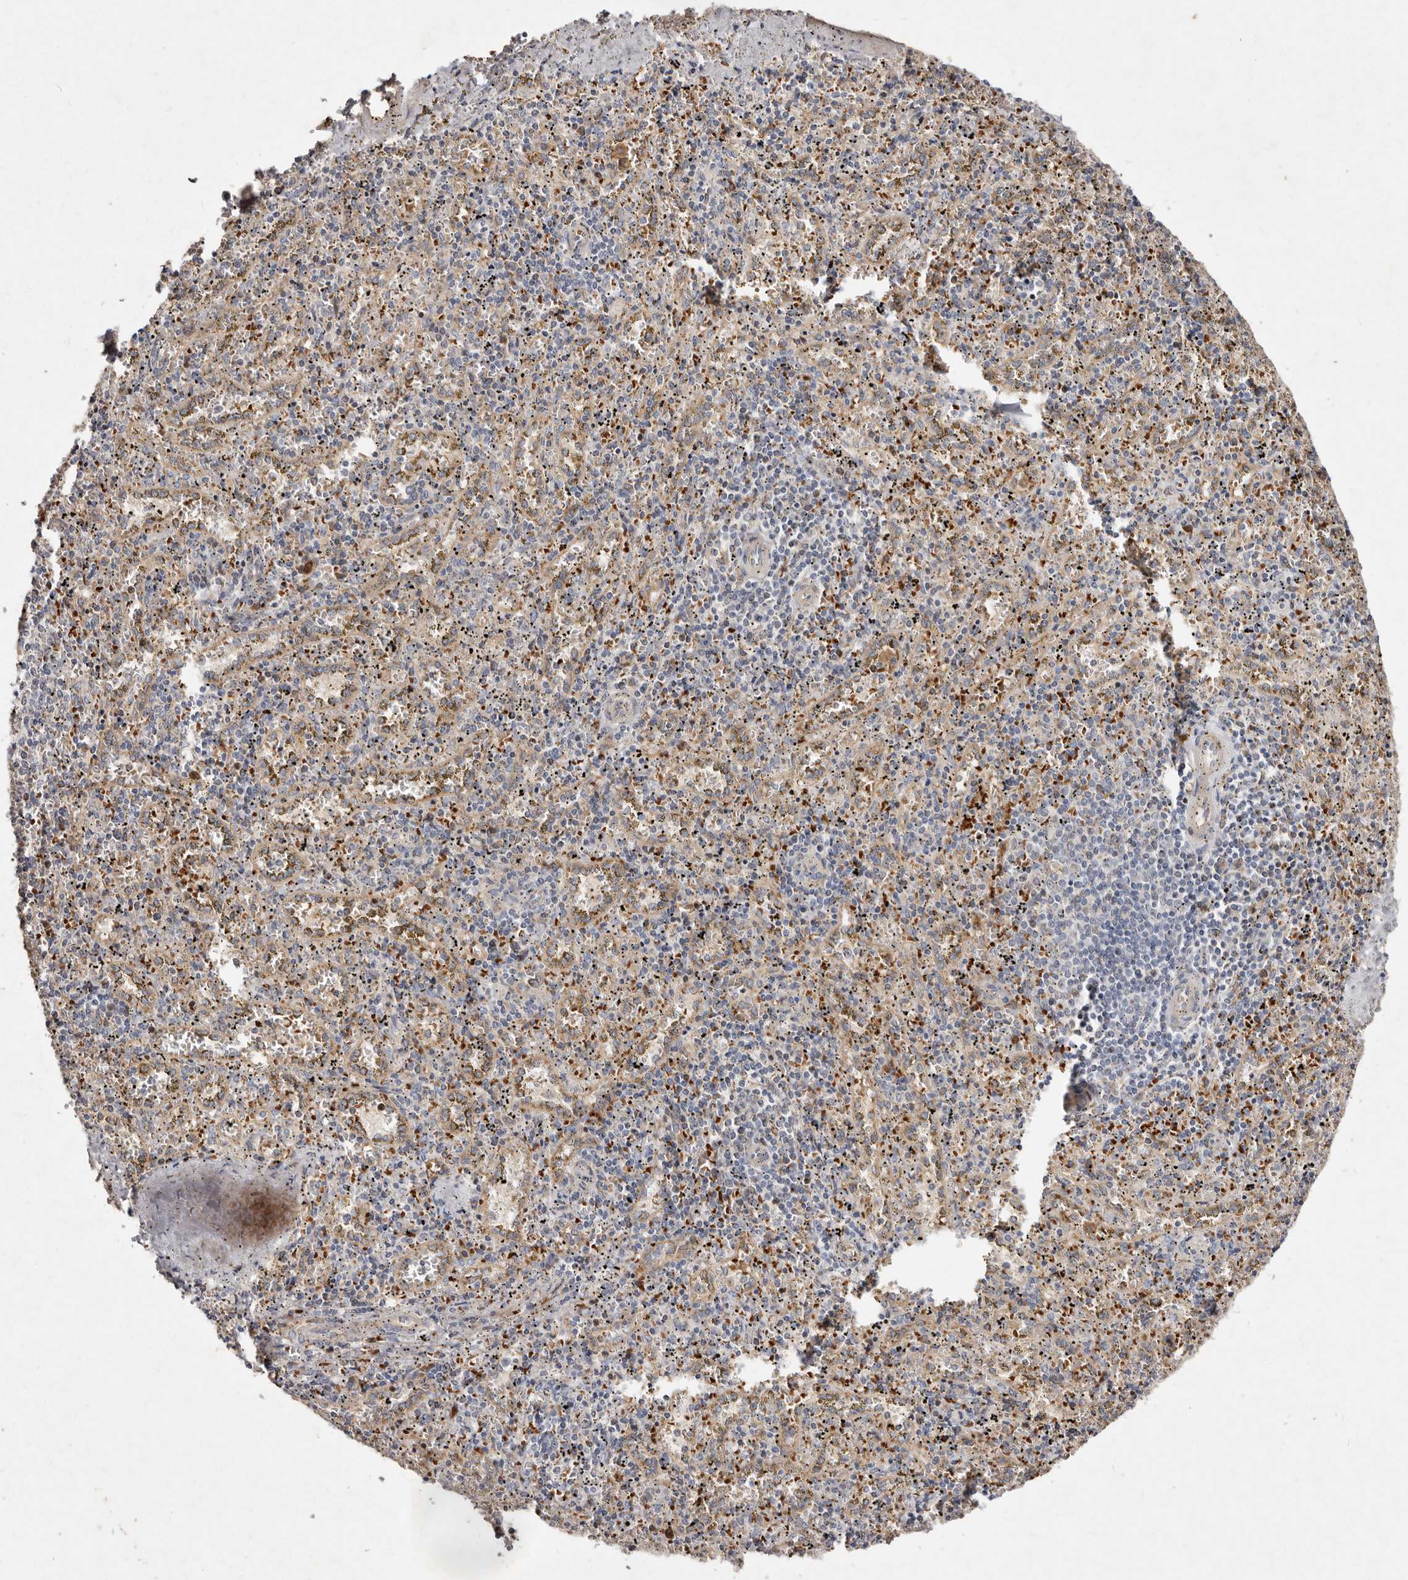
{"staining": {"intensity": "weak", "quantity": "<25%", "location": "cytoplasmic/membranous"}, "tissue": "spleen", "cell_type": "Cells in red pulp", "image_type": "normal", "snomed": [{"axis": "morphology", "description": "Normal tissue, NOS"}, {"axis": "topography", "description": "Spleen"}], "caption": "The histopathology image exhibits no staining of cells in red pulp in benign spleen.", "gene": "SLC25A20", "patient": {"sex": "male", "age": 11}}